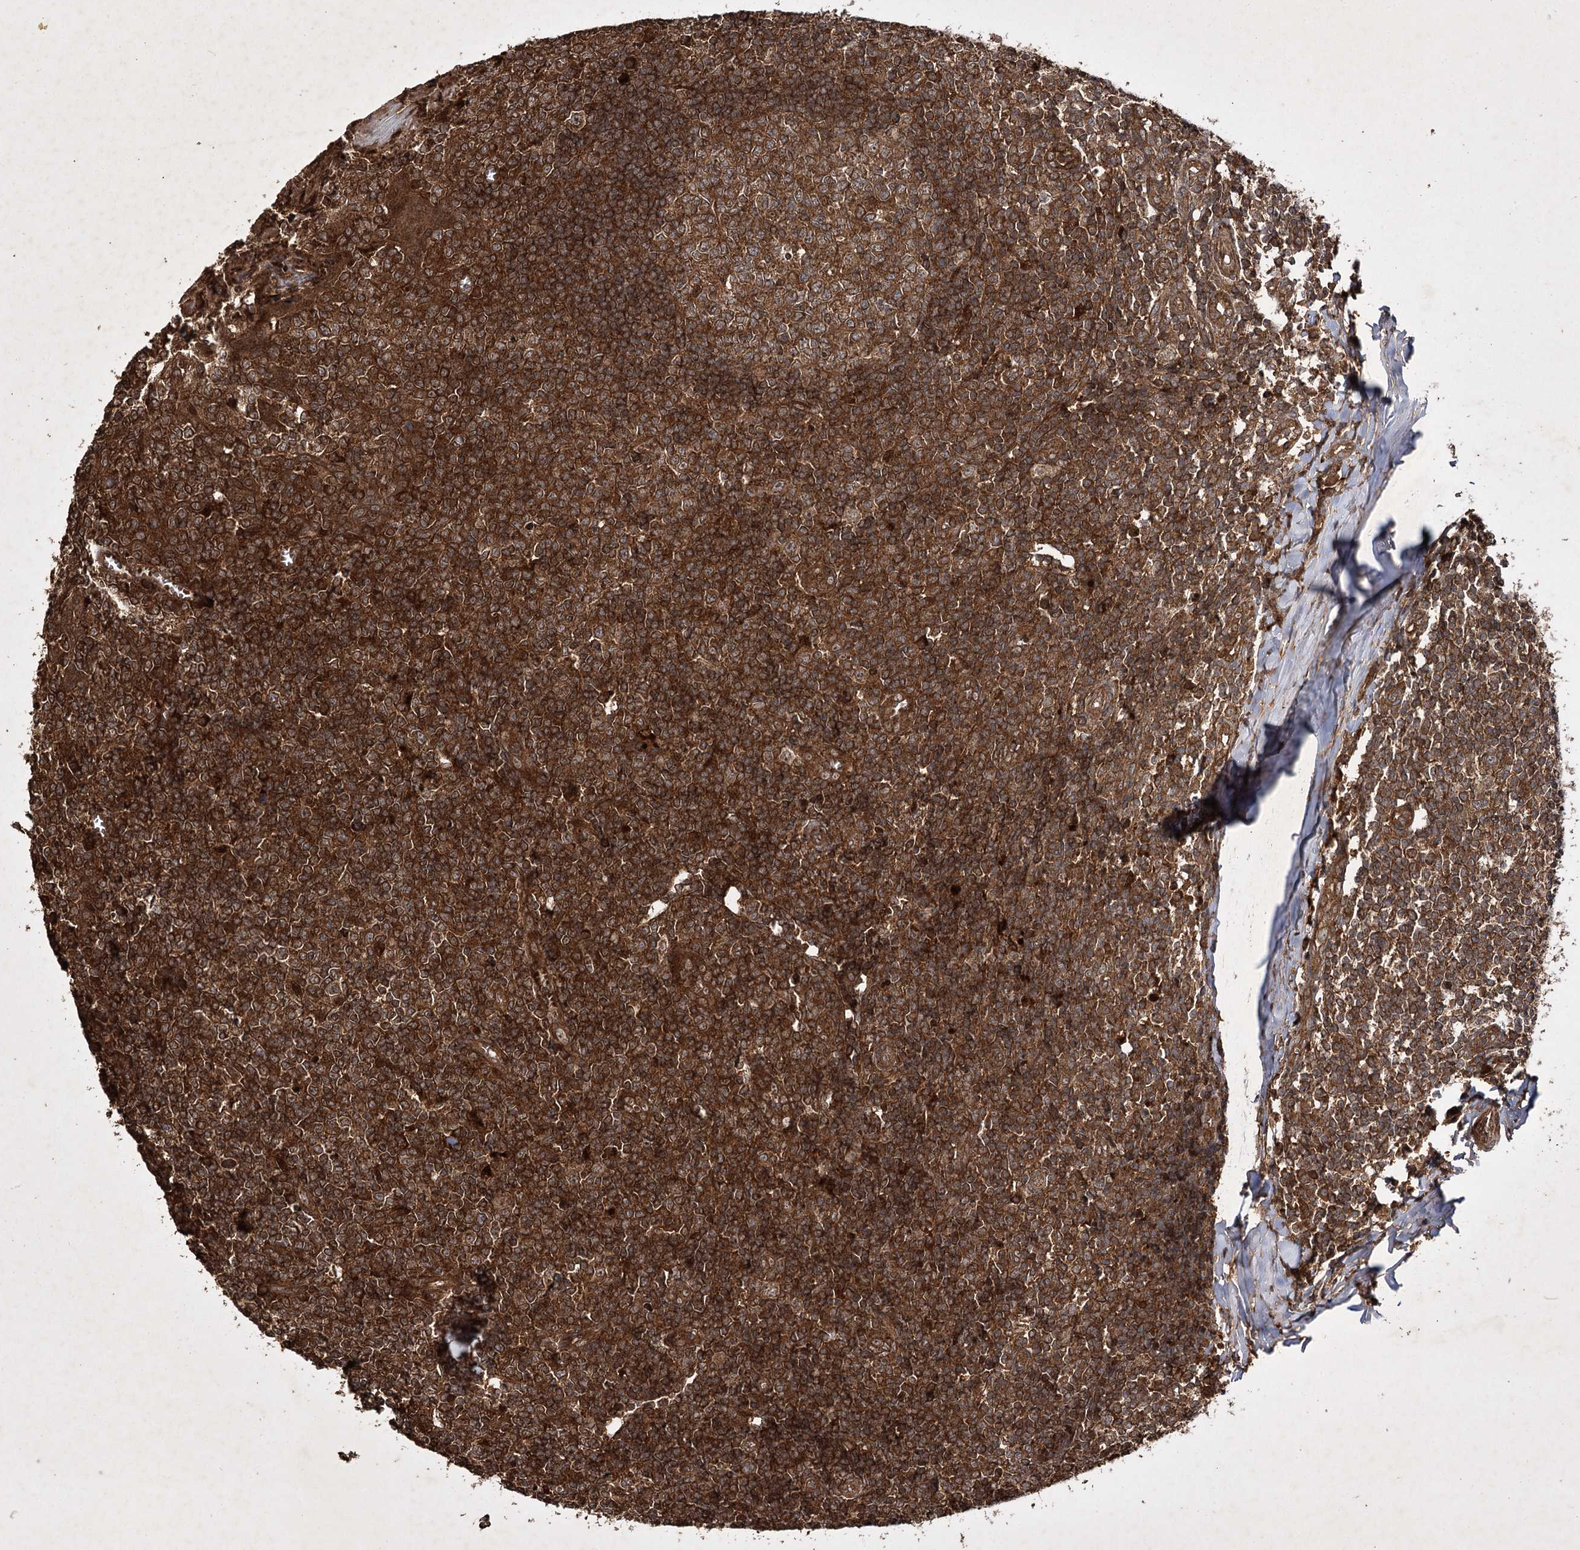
{"staining": {"intensity": "strong", "quantity": ">75%", "location": "cytoplasmic/membranous"}, "tissue": "tonsil", "cell_type": "Germinal center cells", "image_type": "normal", "snomed": [{"axis": "morphology", "description": "Normal tissue, NOS"}, {"axis": "topography", "description": "Tonsil"}], "caption": "The image reveals immunohistochemical staining of normal tonsil. There is strong cytoplasmic/membranous expression is seen in approximately >75% of germinal center cells.", "gene": "DNAJC13", "patient": {"sex": "female", "age": 19}}